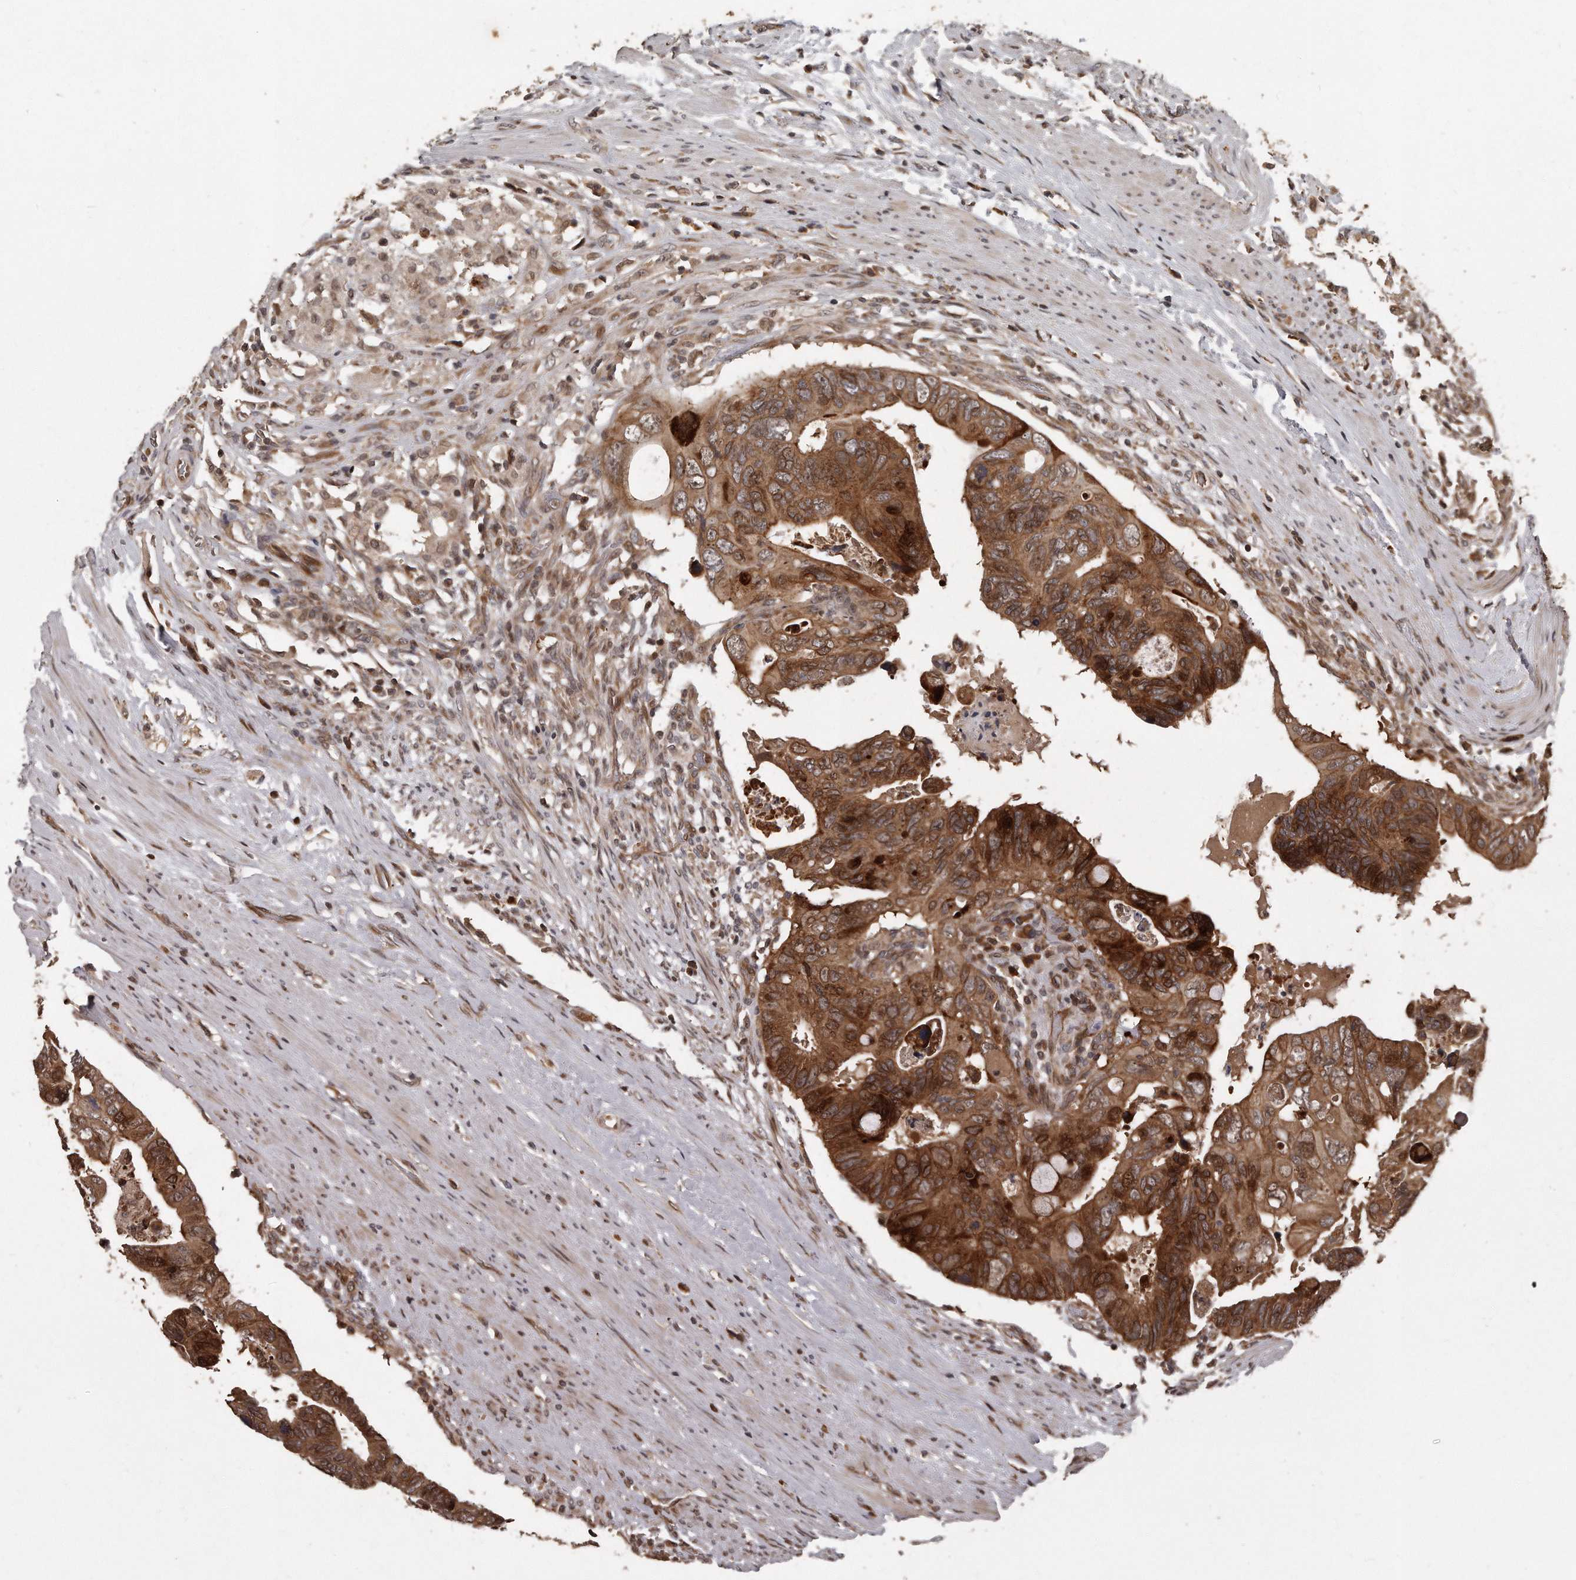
{"staining": {"intensity": "strong", "quantity": ">75%", "location": "cytoplasmic/membranous,nuclear"}, "tissue": "colorectal cancer", "cell_type": "Tumor cells", "image_type": "cancer", "snomed": [{"axis": "morphology", "description": "Adenocarcinoma, NOS"}, {"axis": "topography", "description": "Rectum"}], "caption": "Adenocarcinoma (colorectal) tissue demonstrates strong cytoplasmic/membranous and nuclear positivity in about >75% of tumor cells", "gene": "GCH1", "patient": {"sex": "male", "age": 53}}